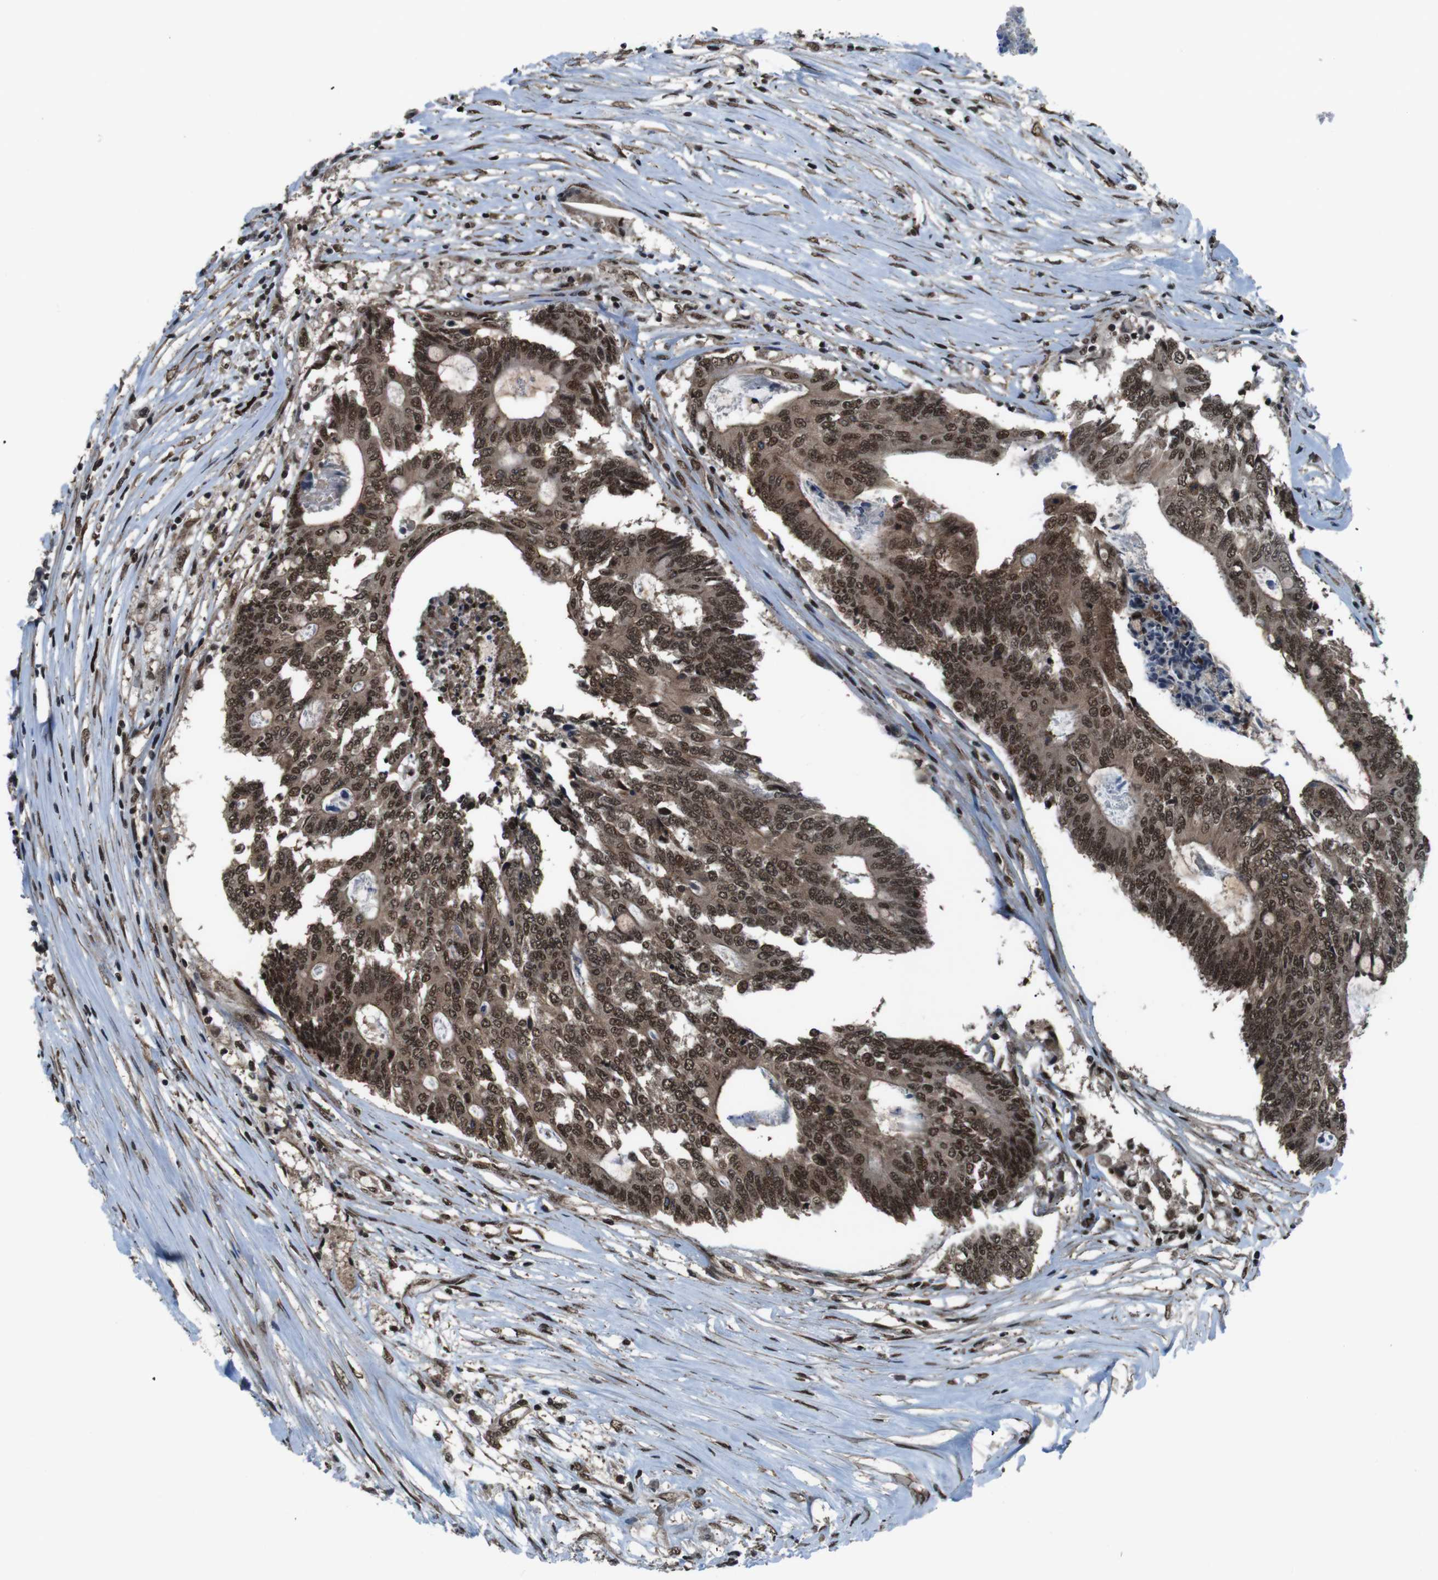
{"staining": {"intensity": "moderate", "quantity": ">75%", "location": "cytoplasmic/membranous,nuclear"}, "tissue": "colorectal cancer", "cell_type": "Tumor cells", "image_type": "cancer", "snomed": [{"axis": "morphology", "description": "Adenocarcinoma, NOS"}, {"axis": "topography", "description": "Rectum"}], "caption": "Tumor cells demonstrate medium levels of moderate cytoplasmic/membranous and nuclear positivity in about >75% of cells in colorectal adenocarcinoma.", "gene": "NR4A2", "patient": {"sex": "male", "age": 63}}